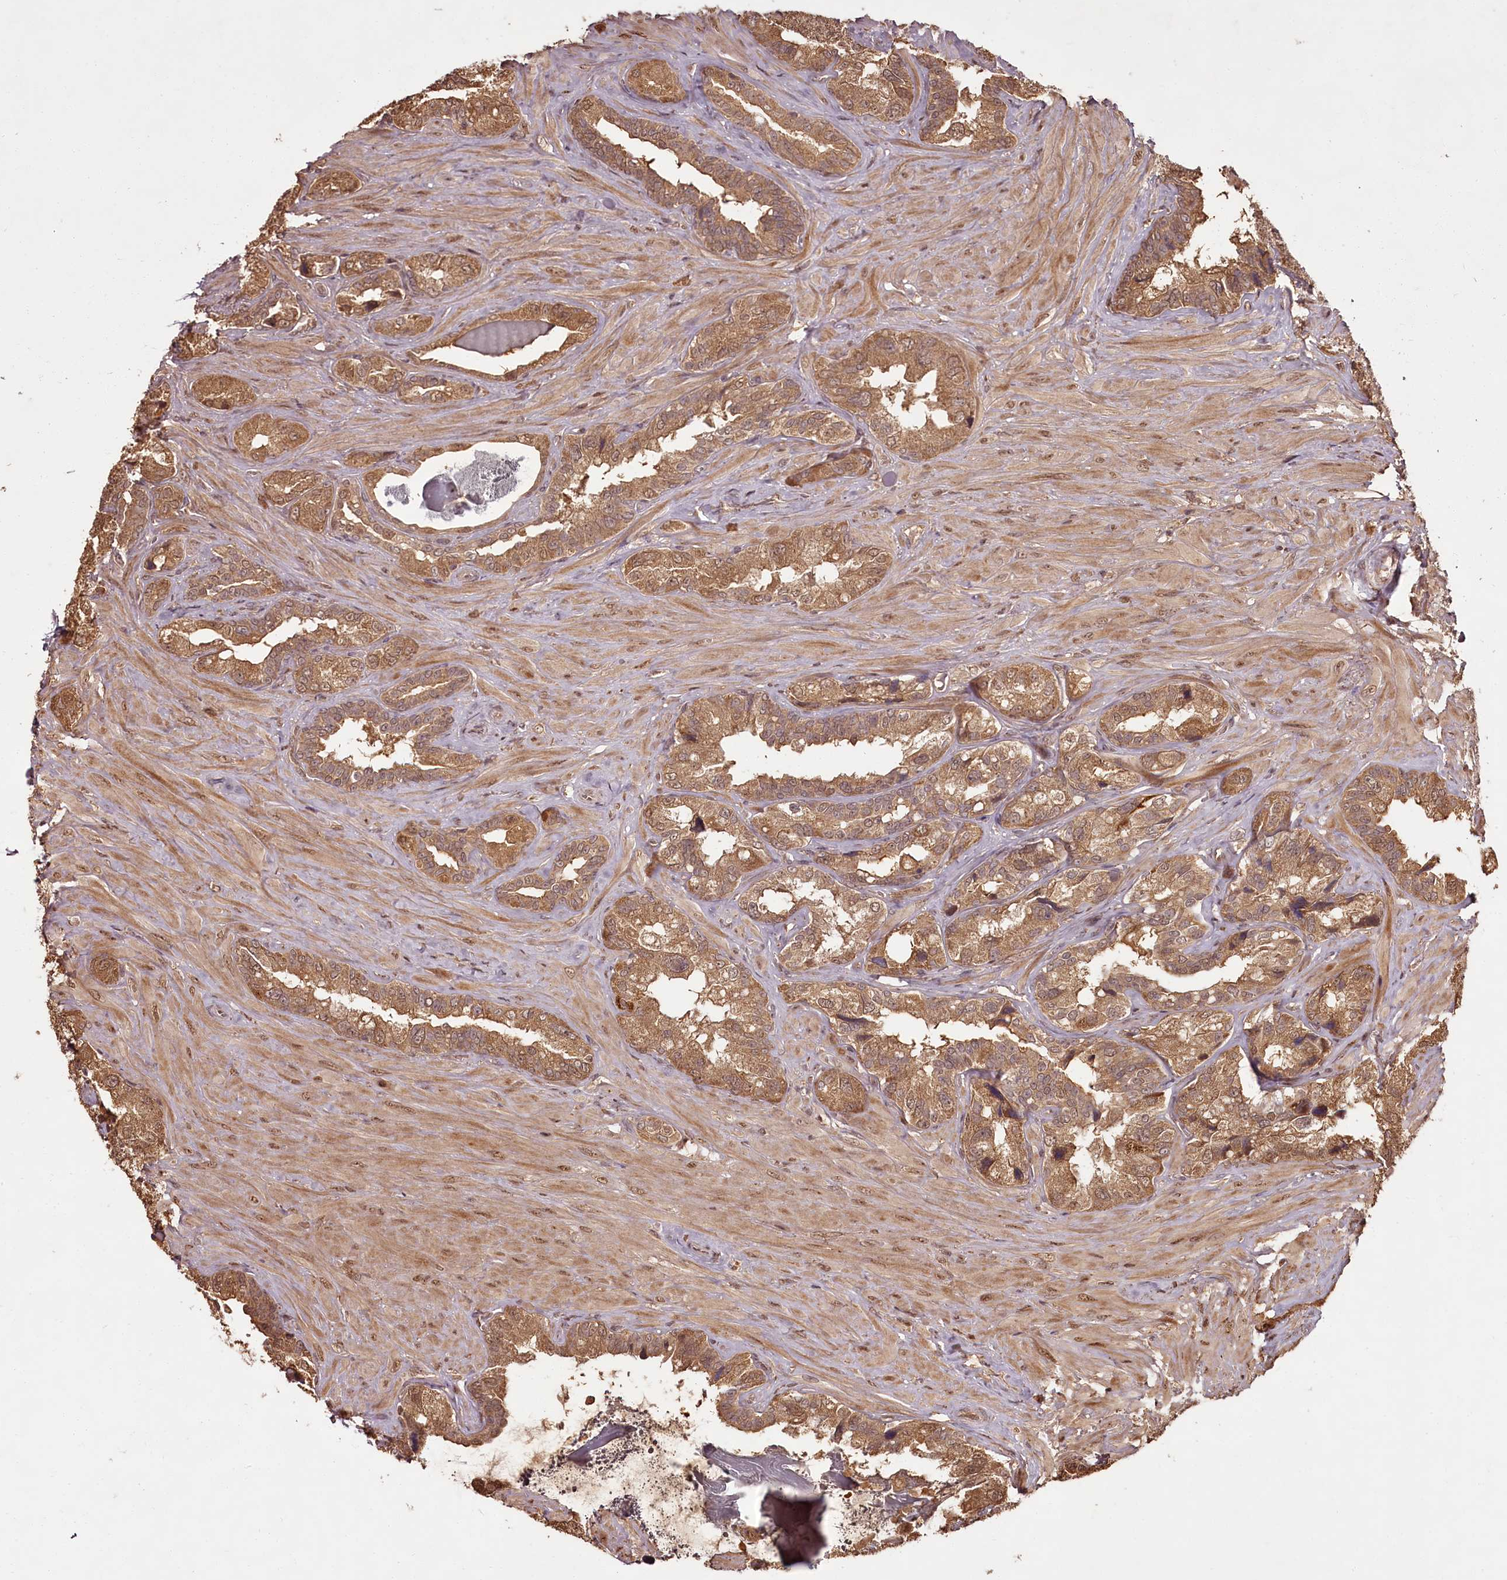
{"staining": {"intensity": "moderate", "quantity": ">75%", "location": "cytoplasmic/membranous"}, "tissue": "seminal vesicle", "cell_type": "Glandular cells", "image_type": "normal", "snomed": [{"axis": "morphology", "description": "Normal tissue, NOS"}, {"axis": "topography", "description": "Seminal veicle"}, {"axis": "topography", "description": "Peripheral nerve tissue"}], "caption": "Immunohistochemical staining of unremarkable seminal vesicle displays moderate cytoplasmic/membranous protein positivity in about >75% of glandular cells. (IHC, brightfield microscopy, high magnification).", "gene": "NPRL2", "patient": {"sex": "male", "age": 67}}